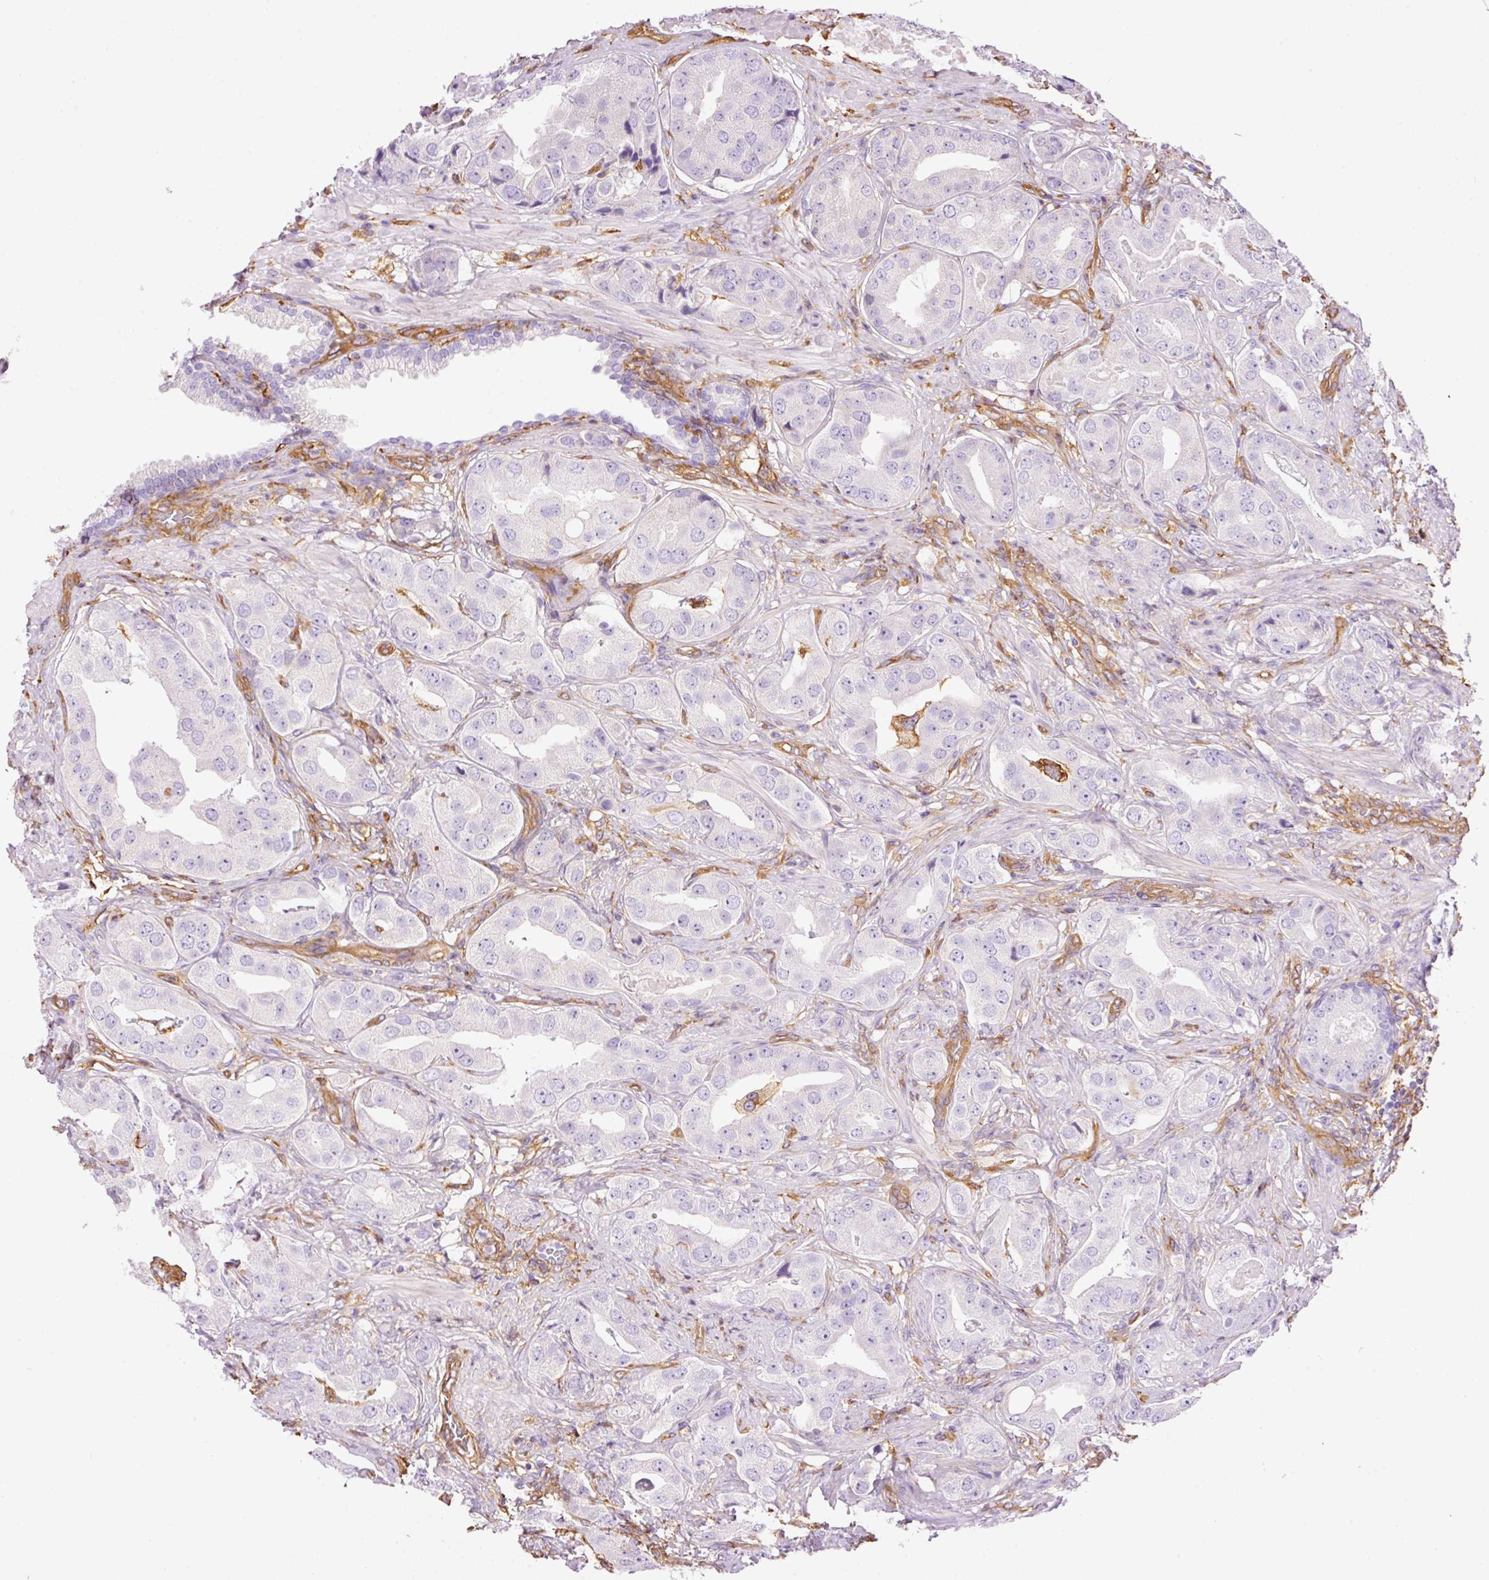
{"staining": {"intensity": "negative", "quantity": "none", "location": "none"}, "tissue": "prostate cancer", "cell_type": "Tumor cells", "image_type": "cancer", "snomed": [{"axis": "morphology", "description": "Adenocarcinoma, High grade"}, {"axis": "topography", "description": "Prostate"}], "caption": "IHC image of human prostate high-grade adenocarcinoma stained for a protein (brown), which displays no positivity in tumor cells. The staining was performed using DAB to visualize the protein expression in brown, while the nuclei were stained in blue with hematoxylin (Magnification: 20x).", "gene": "IL10RB", "patient": {"sex": "male", "age": 63}}